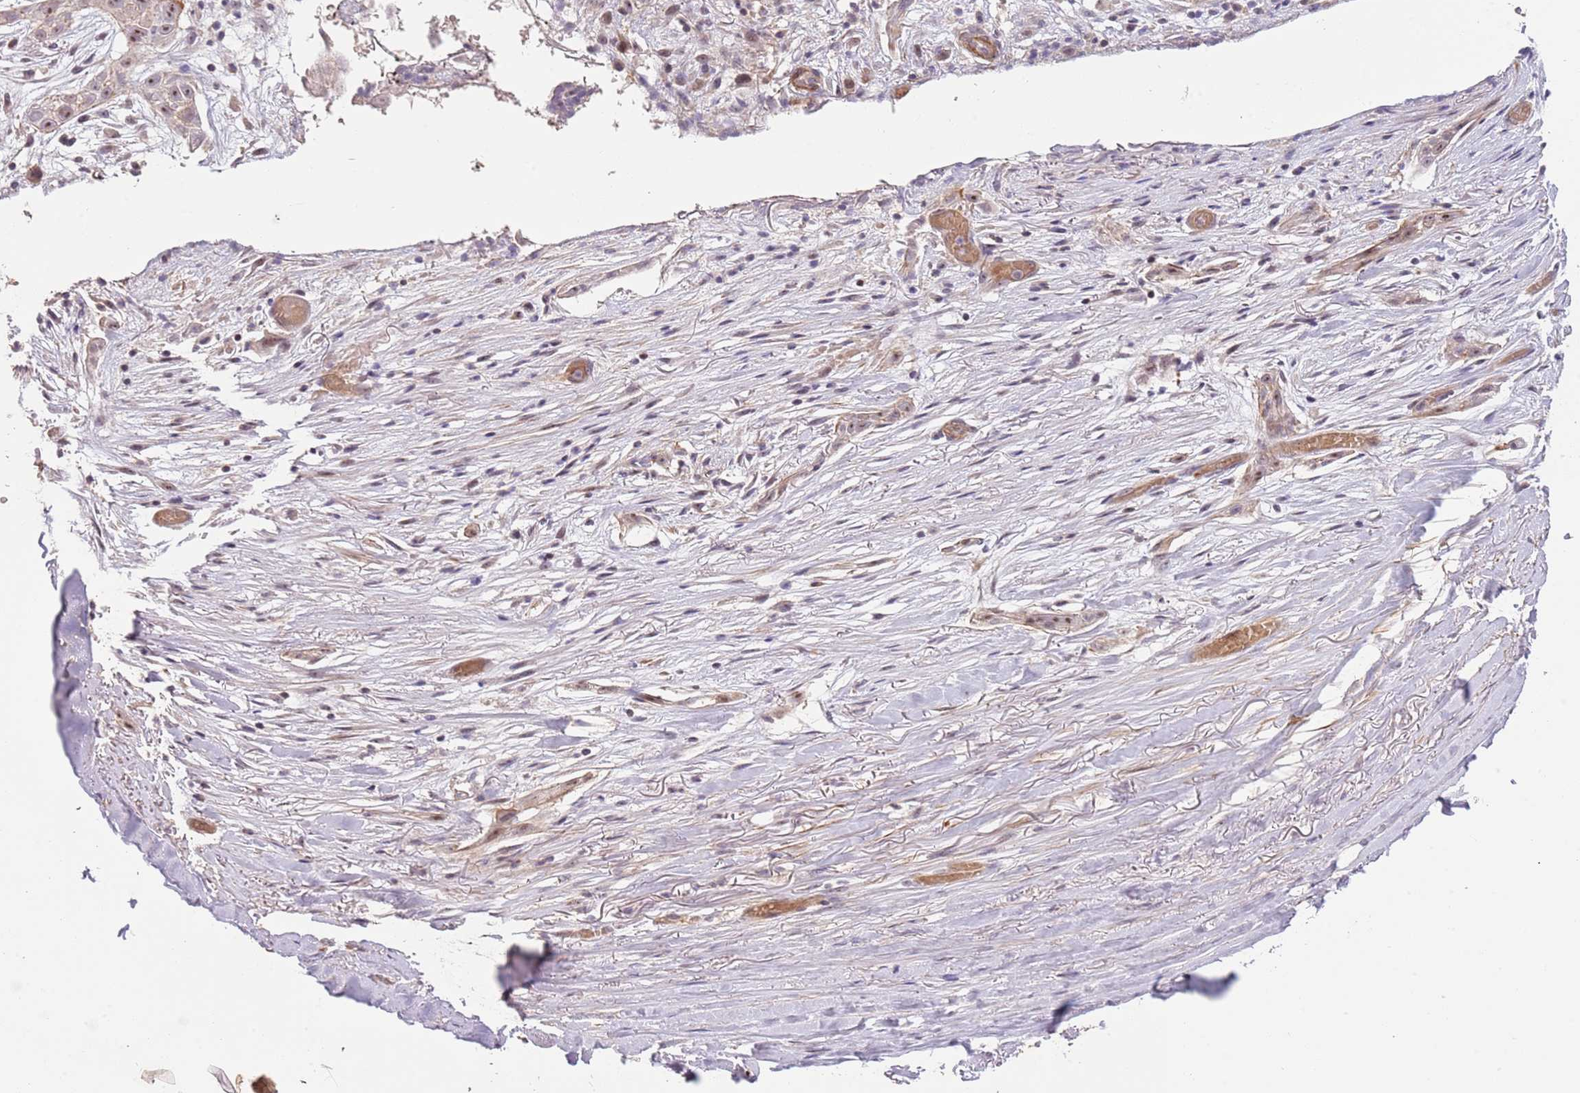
{"staining": {"intensity": "negative", "quantity": "none", "location": "none"}, "tissue": "adipose tissue", "cell_type": "Adipocytes", "image_type": "normal", "snomed": [{"axis": "morphology", "description": "Normal tissue, NOS"}, {"axis": "morphology", "description": "Basal cell carcinoma"}, {"axis": "topography", "description": "Skin"}], "caption": "Adipocytes show no significant positivity in unremarkable adipose tissue. (DAB (3,3'-diaminobenzidine) immunohistochemistry, high magnification).", "gene": "ADTRP", "patient": {"sex": "female", "age": 89}}